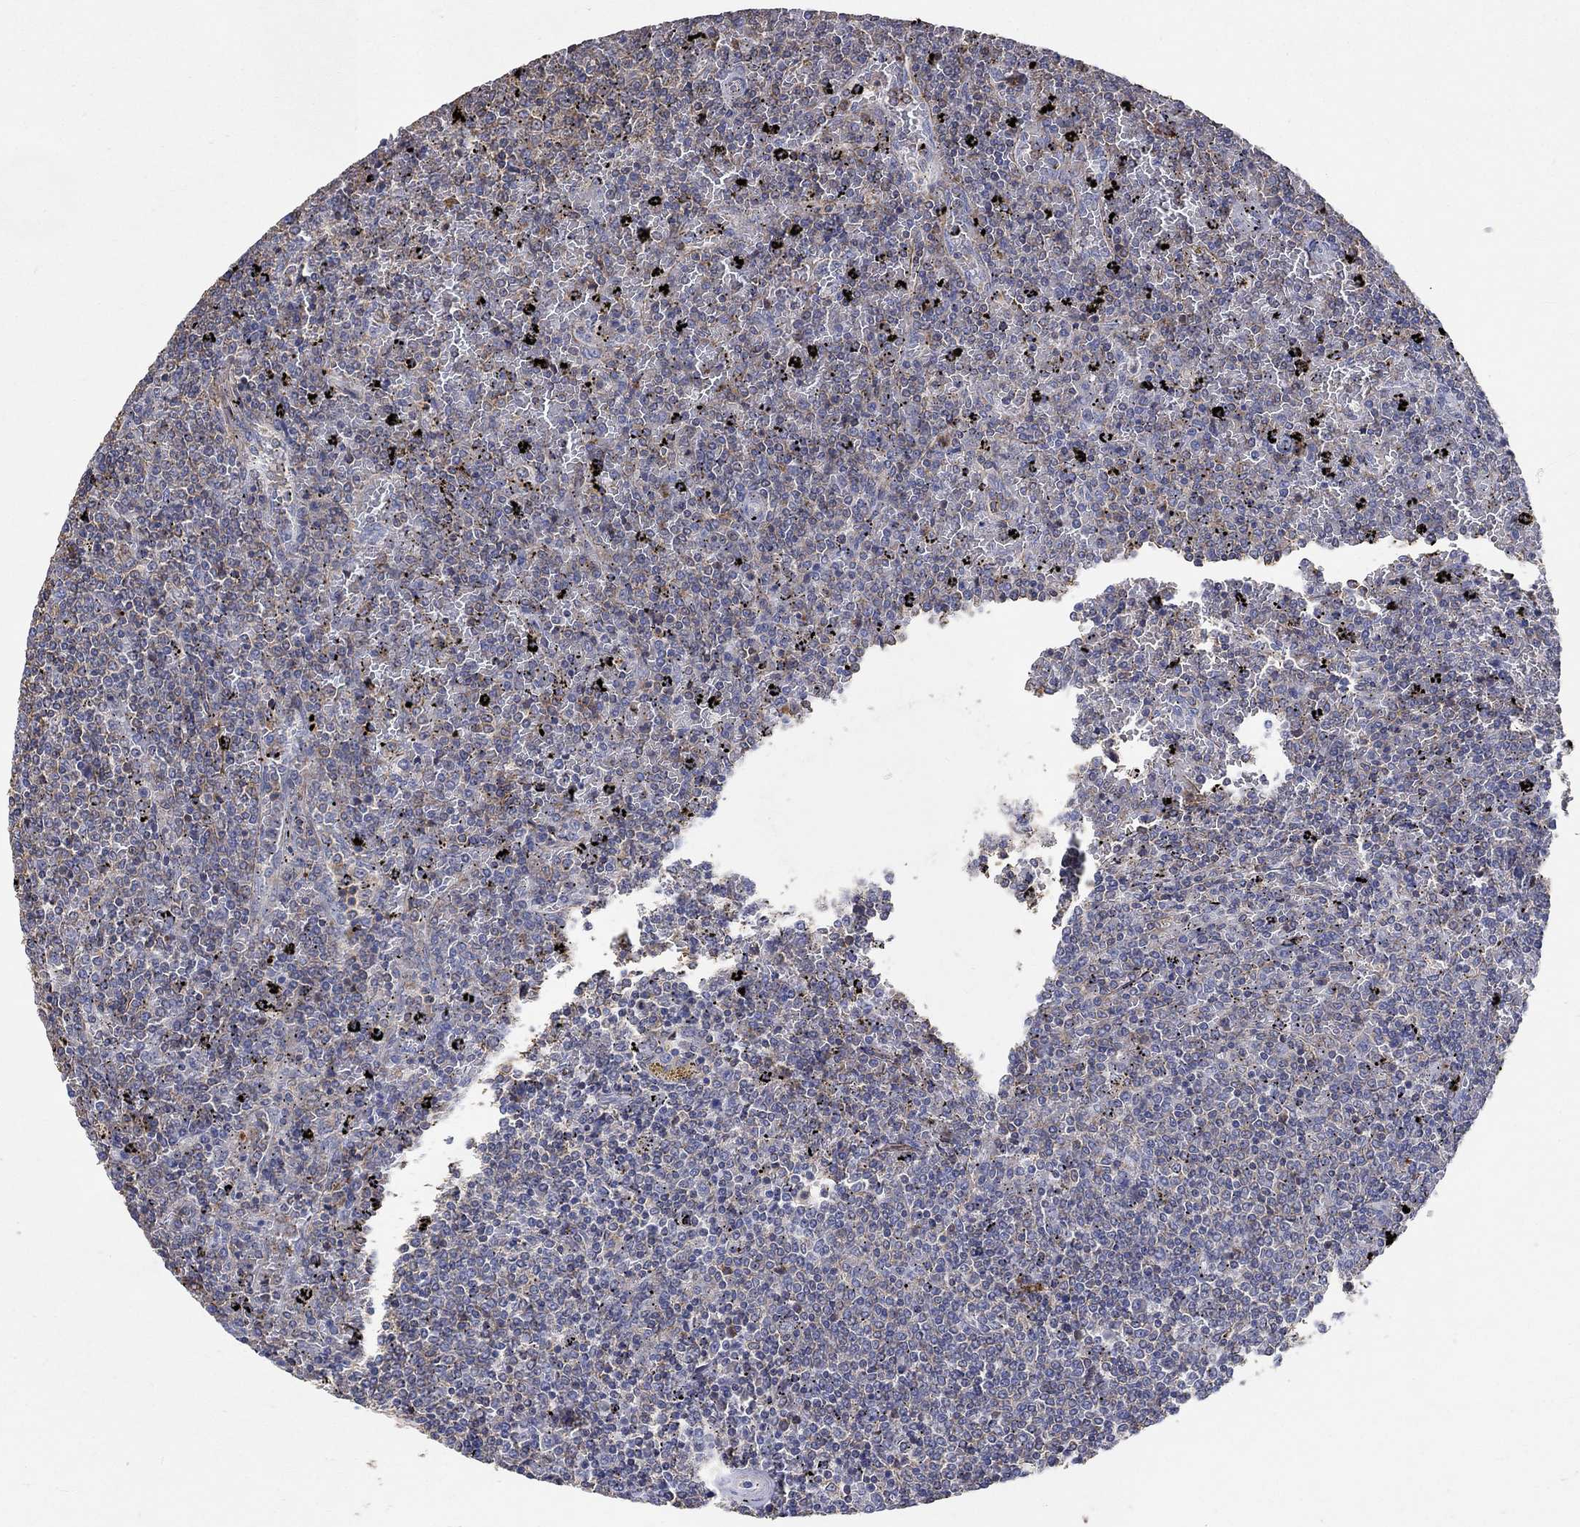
{"staining": {"intensity": "negative", "quantity": "none", "location": "none"}, "tissue": "lymphoma", "cell_type": "Tumor cells", "image_type": "cancer", "snomed": [{"axis": "morphology", "description": "Malignant lymphoma, non-Hodgkin's type, Low grade"}, {"axis": "topography", "description": "Spleen"}], "caption": "High magnification brightfield microscopy of lymphoma stained with DAB (3,3'-diaminobenzidine) (brown) and counterstained with hematoxylin (blue): tumor cells show no significant expression. The staining is performed using DAB brown chromogen with nuclei counter-stained in using hematoxylin.", "gene": "TNFAIP8L3", "patient": {"sex": "female", "age": 77}}